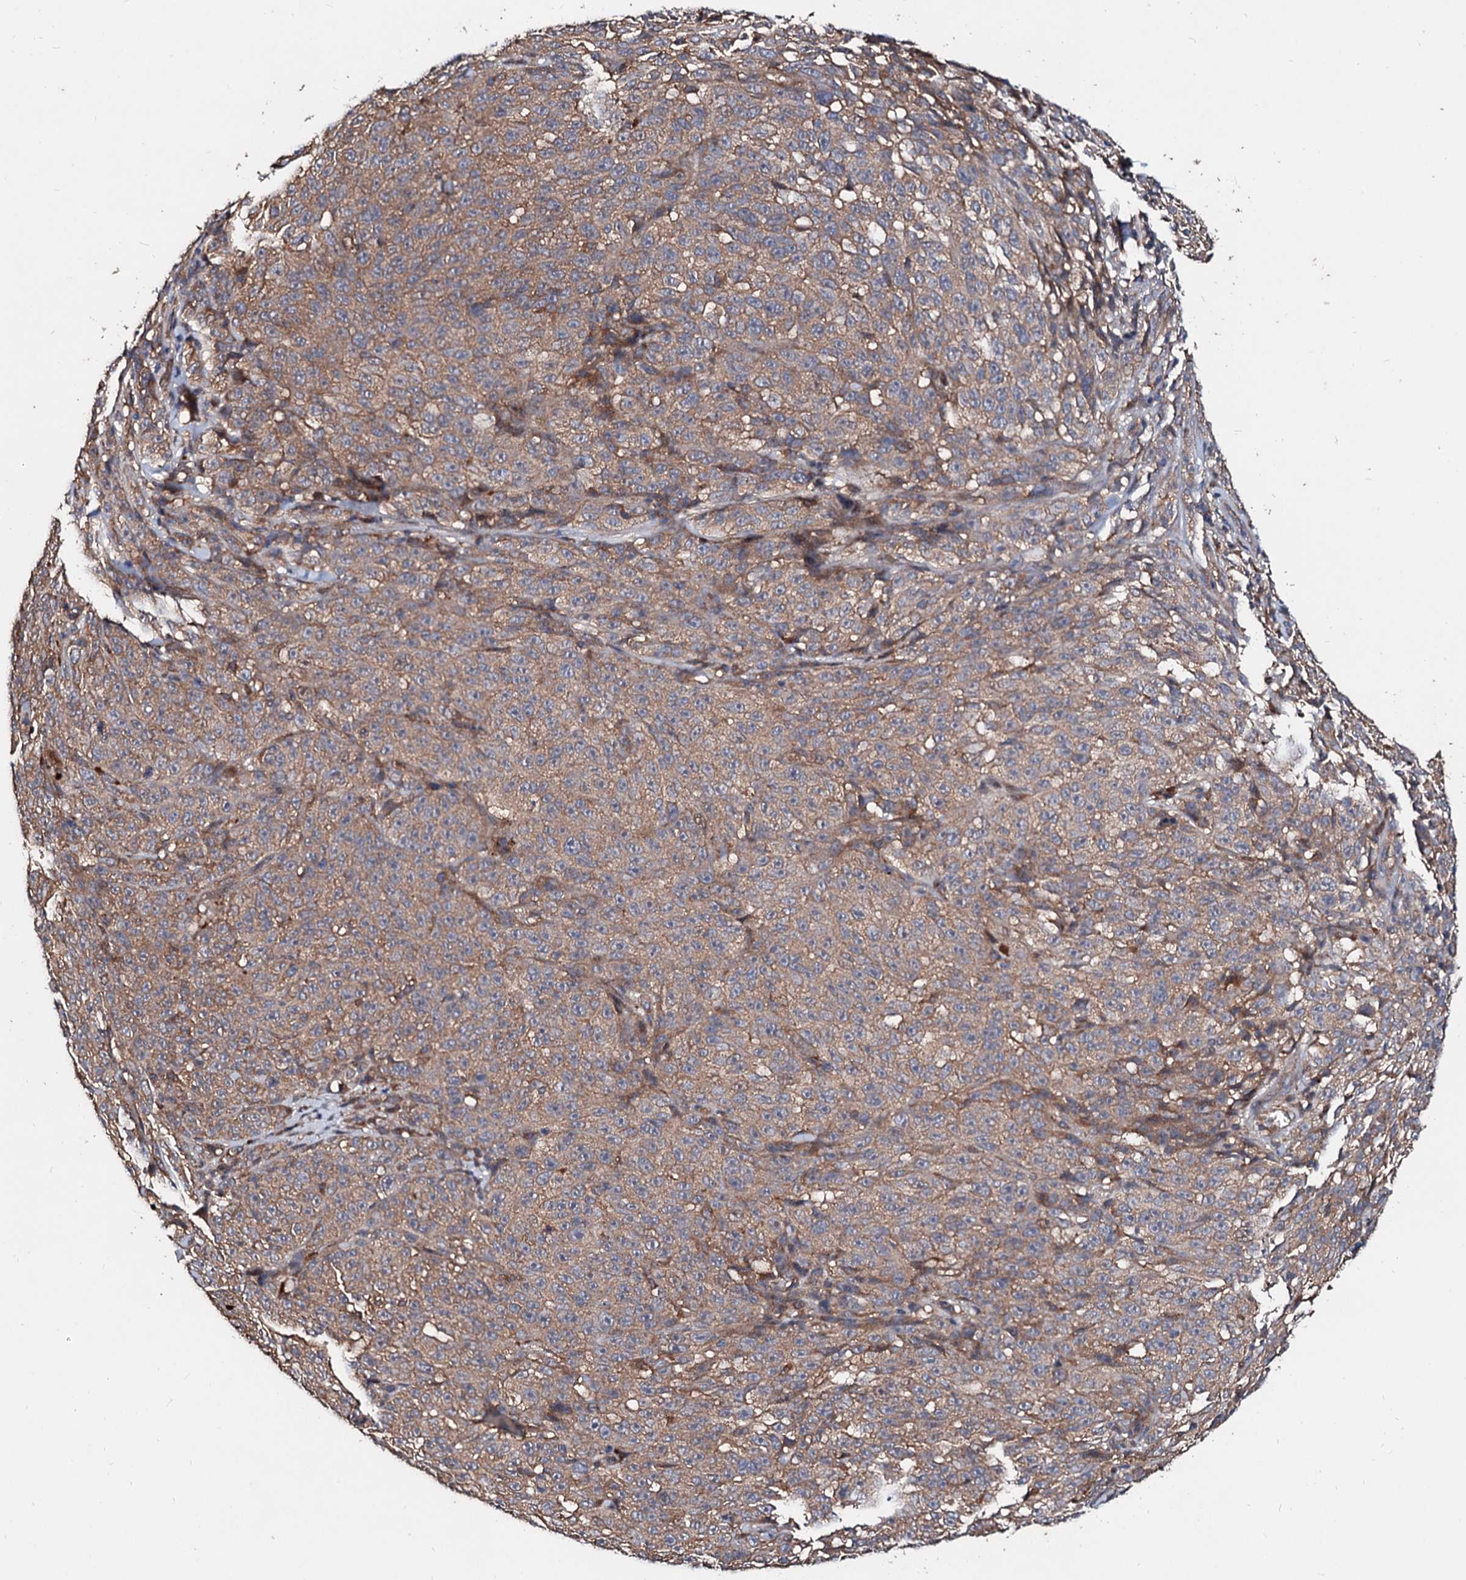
{"staining": {"intensity": "moderate", "quantity": ">75%", "location": "cytoplasmic/membranous"}, "tissue": "melanoma", "cell_type": "Tumor cells", "image_type": "cancer", "snomed": [{"axis": "morphology", "description": "Malignant melanoma, NOS"}, {"axis": "topography", "description": "Skin"}], "caption": "The histopathology image demonstrates a brown stain indicating the presence of a protein in the cytoplasmic/membranous of tumor cells in malignant melanoma.", "gene": "EXTL1", "patient": {"sex": "female", "age": 82}}